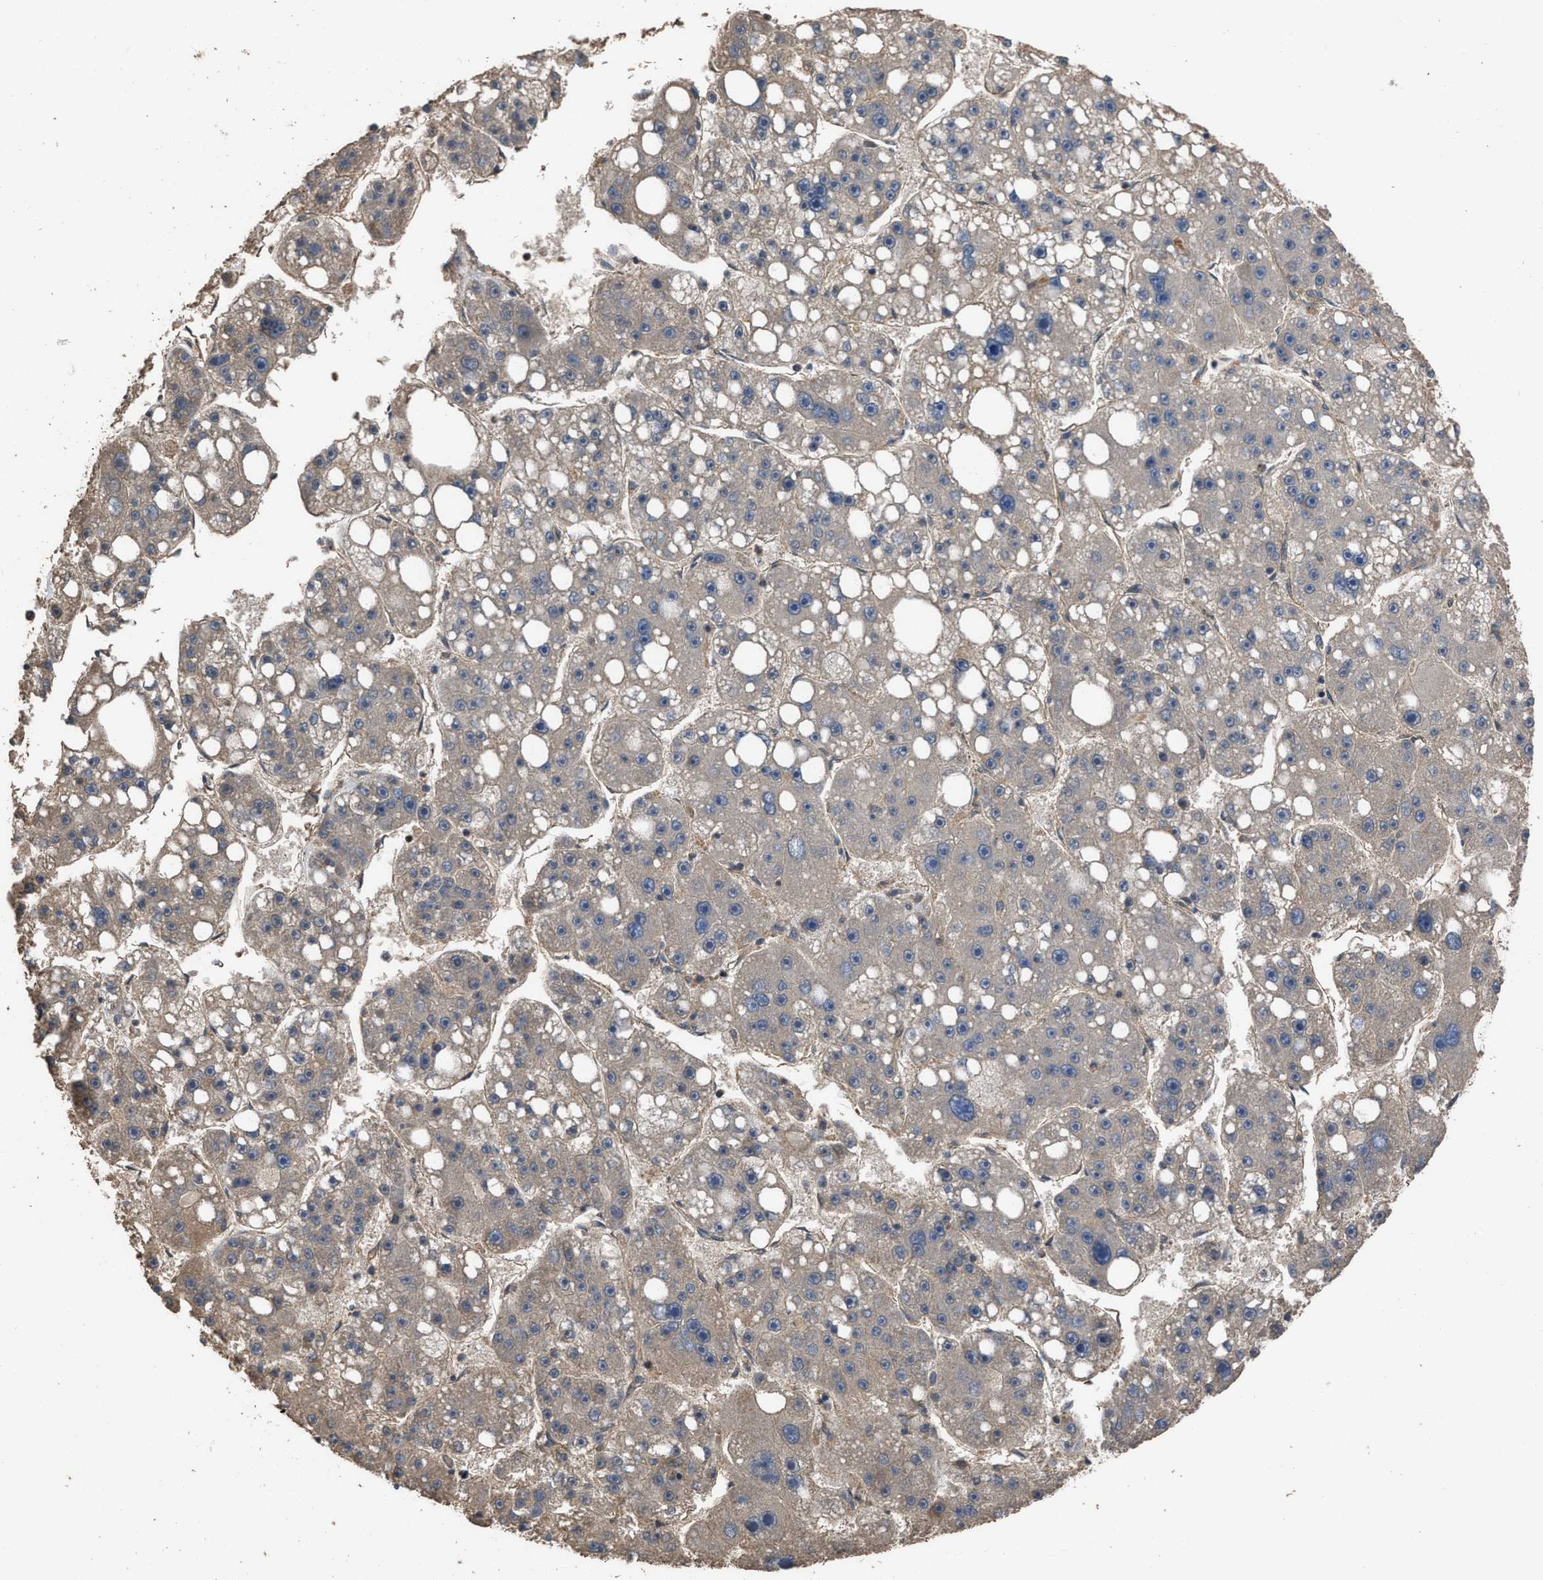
{"staining": {"intensity": "weak", "quantity": "<25%", "location": "cytoplasmic/membranous"}, "tissue": "liver cancer", "cell_type": "Tumor cells", "image_type": "cancer", "snomed": [{"axis": "morphology", "description": "Carcinoma, Hepatocellular, NOS"}, {"axis": "topography", "description": "Liver"}], "caption": "IHC histopathology image of human hepatocellular carcinoma (liver) stained for a protein (brown), which reveals no expression in tumor cells.", "gene": "UTRN", "patient": {"sex": "female", "age": 61}}